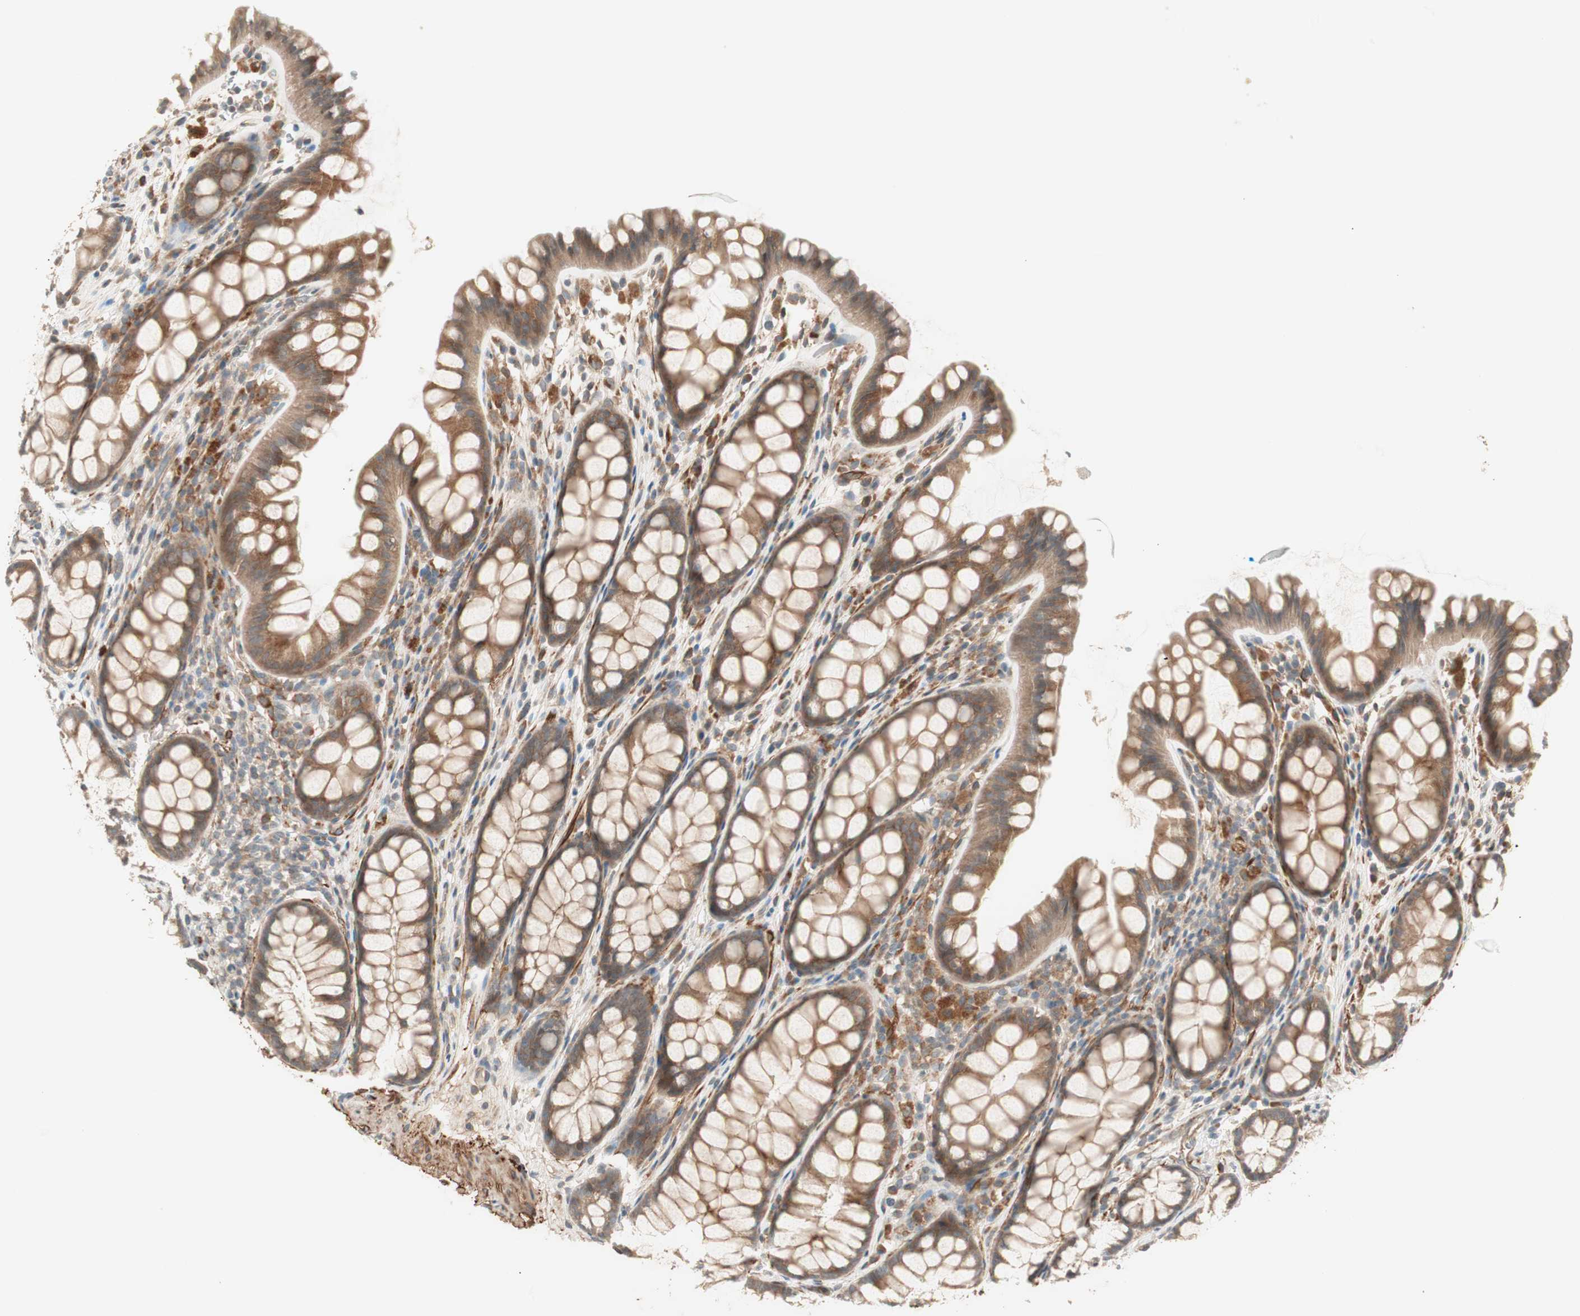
{"staining": {"intensity": "moderate", "quantity": ">75%", "location": "cytoplasmic/membranous"}, "tissue": "colon", "cell_type": "Endothelial cells", "image_type": "normal", "snomed": [{"axis": "morphology", "description": "Normal tissue, NOS"}, {"axis": "topography", "description": "Colon"}], "caption": "High-power microscopy captured an immunohistochemistry (IHC) photomicrograph of unremarkable colon, revealing moderate cytoplasmic/membranous positivity in about >75% of endothelial cells. (DAB IHC with brightfield microscopy, high magnification).", "gene": "SFRP1", "patient": {"sex": "female", "age": 55}}